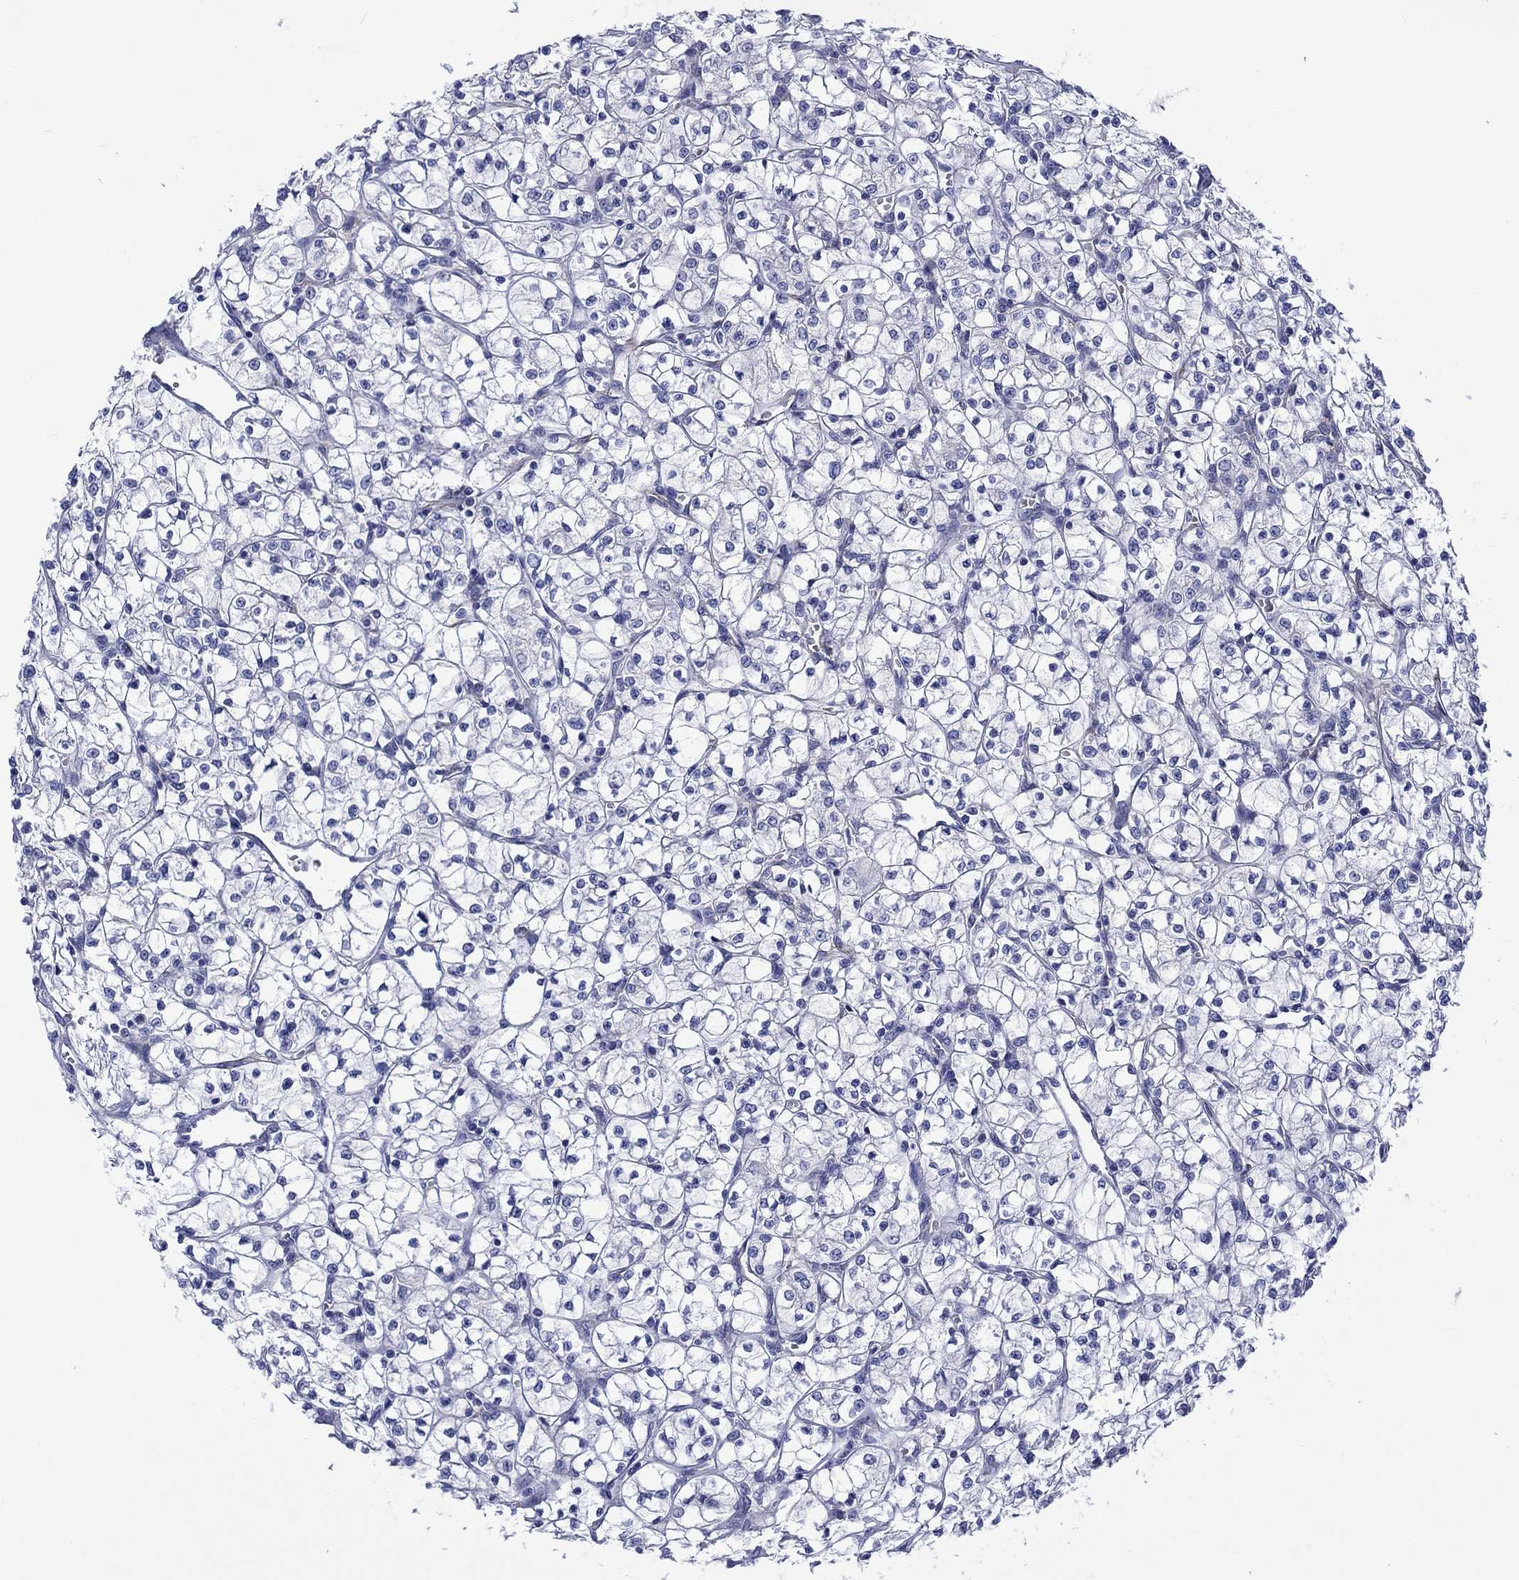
{"staining": {"intensity": "negative", "quantity": "none", "location": "none"}, "tissue": "renal cancer", "cell_type": "Tumor cells", "image_type": "cancer", "snomed": [{"axis": "morphology", "description": "Adenocarcinoma, NOS"}, {"axis": "topography", "description": "Kidney"}], "caption": "IHC of human renal cancer exhibits no staining in tumor cells. Brightfield microscopy of immunohistochemistry stained with DAB (3,3'-diaminobenzidine) (brown) and hematoxylin (blue), captured at high magnification.", "gene": "CACNG3", "patient": {"sex": "female", "age": 64}}